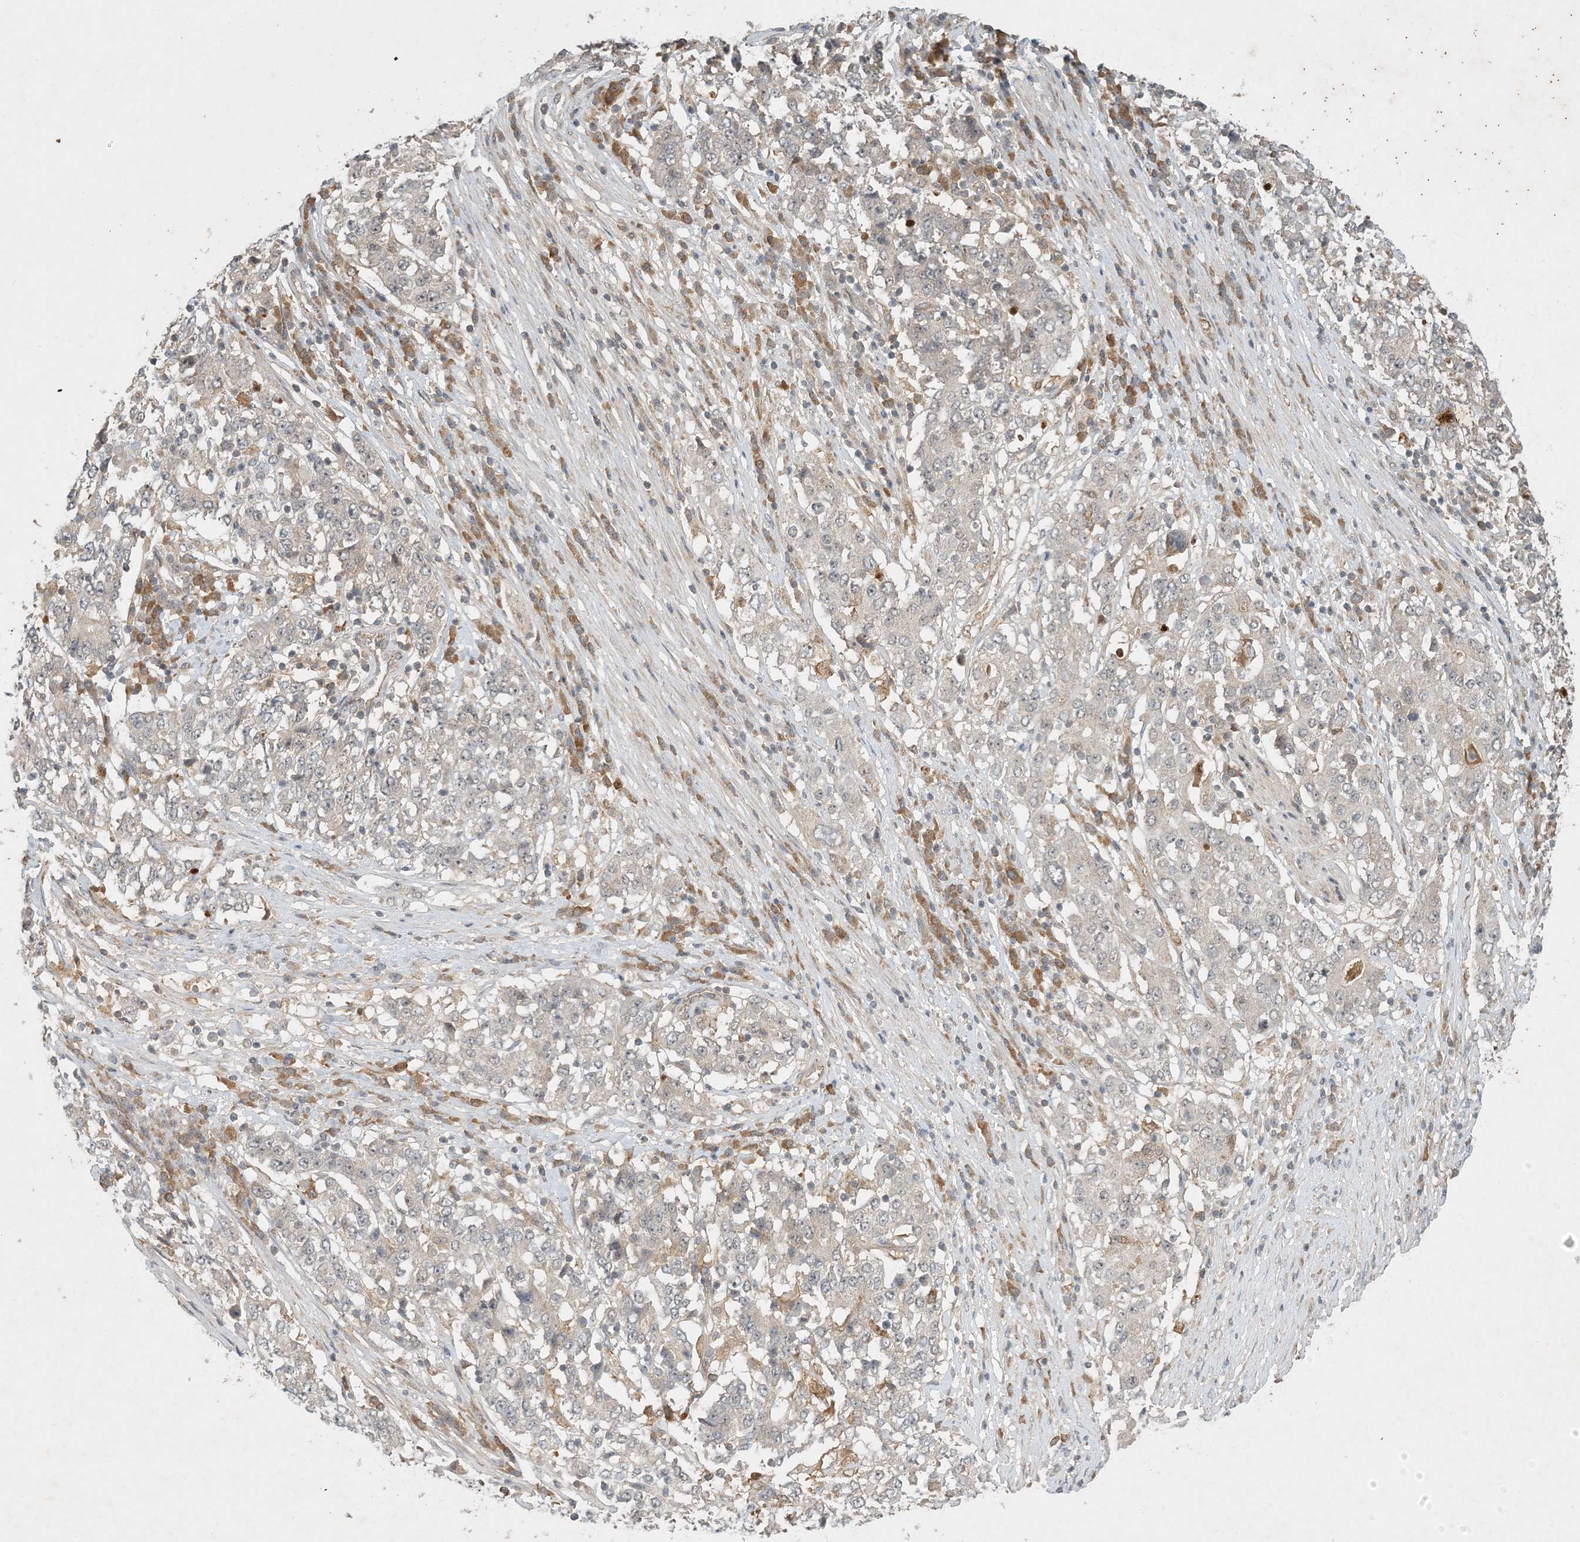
{"staining": {"intensity": "negative", "quantity": "none", "location": "none"}, "tissue": "stomach cancer", "cell_type": "Tumor cells", "image_type": "cancer", "snomed": [{"axis": "morphology", "description": "Adenocarcinoma, NOS"}, {"axis": "topography", "description": "Stomach"}], "caption": "Protein analysis of adenocarcinoma (stomach) demonstrates no significant positivity in tumor cells.", "gene": "ZCCHC4", "patient": {"sex": "male", "age": 59}}